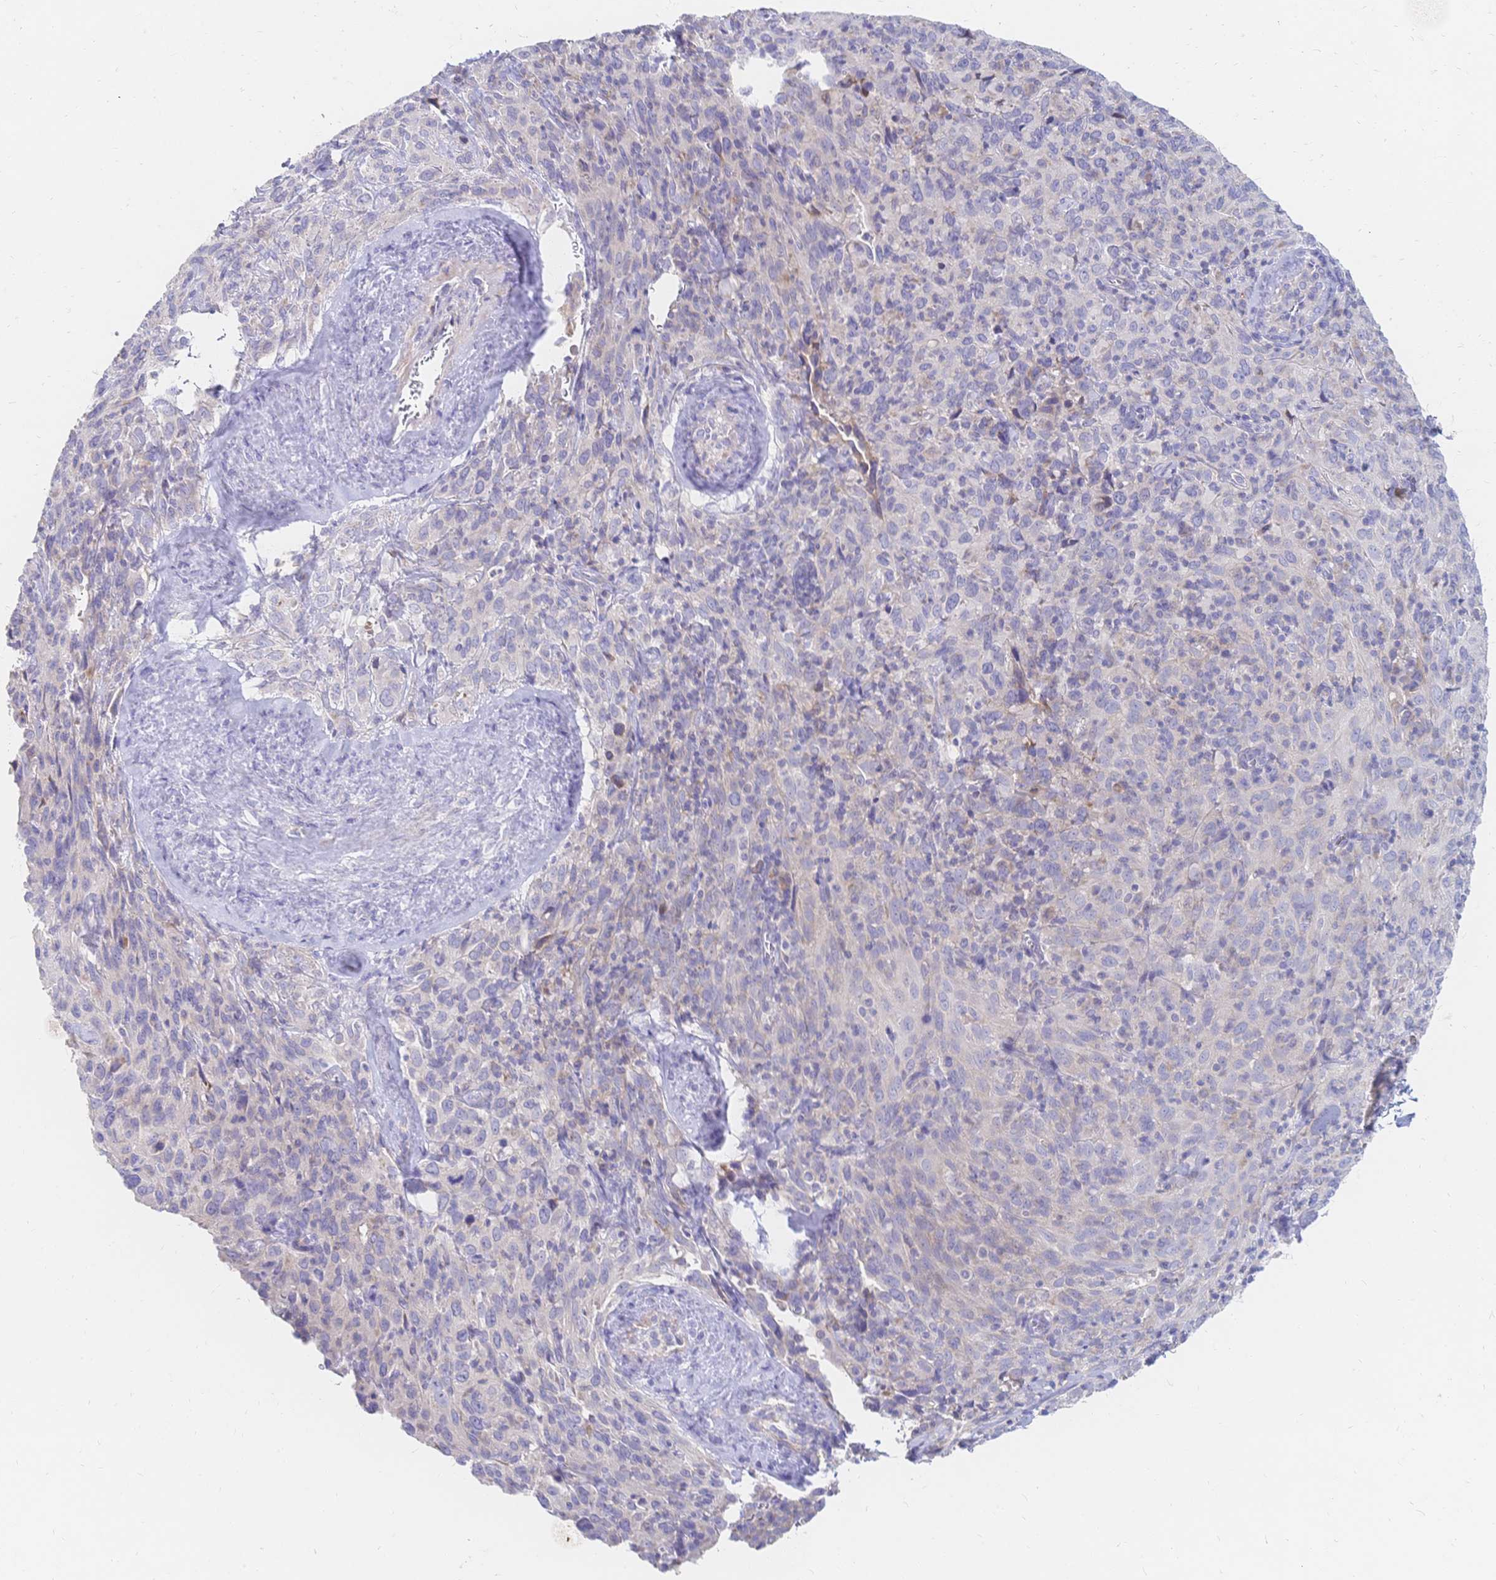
{"staining": {"intensity": "negative", "quantity": "none", "location": "none"}, "tissue": "cervical cancer", "cell_type": "Tumor cells", "image_type": "cancer", "snomed": [{"axis": "morphology", "description": "Normal tissue, NOS"}, {"axis": "morphology", "description": "Squamous cell carcinoma, NOS"}, {"axis": "topography", "description": "Cervix"}], "caption": "Tumor cells are negative for protein expression in human squamous cell carcinoma (cervical).", "gene": "VWC2L", "patient": {"sex": "female", "age": 51}}